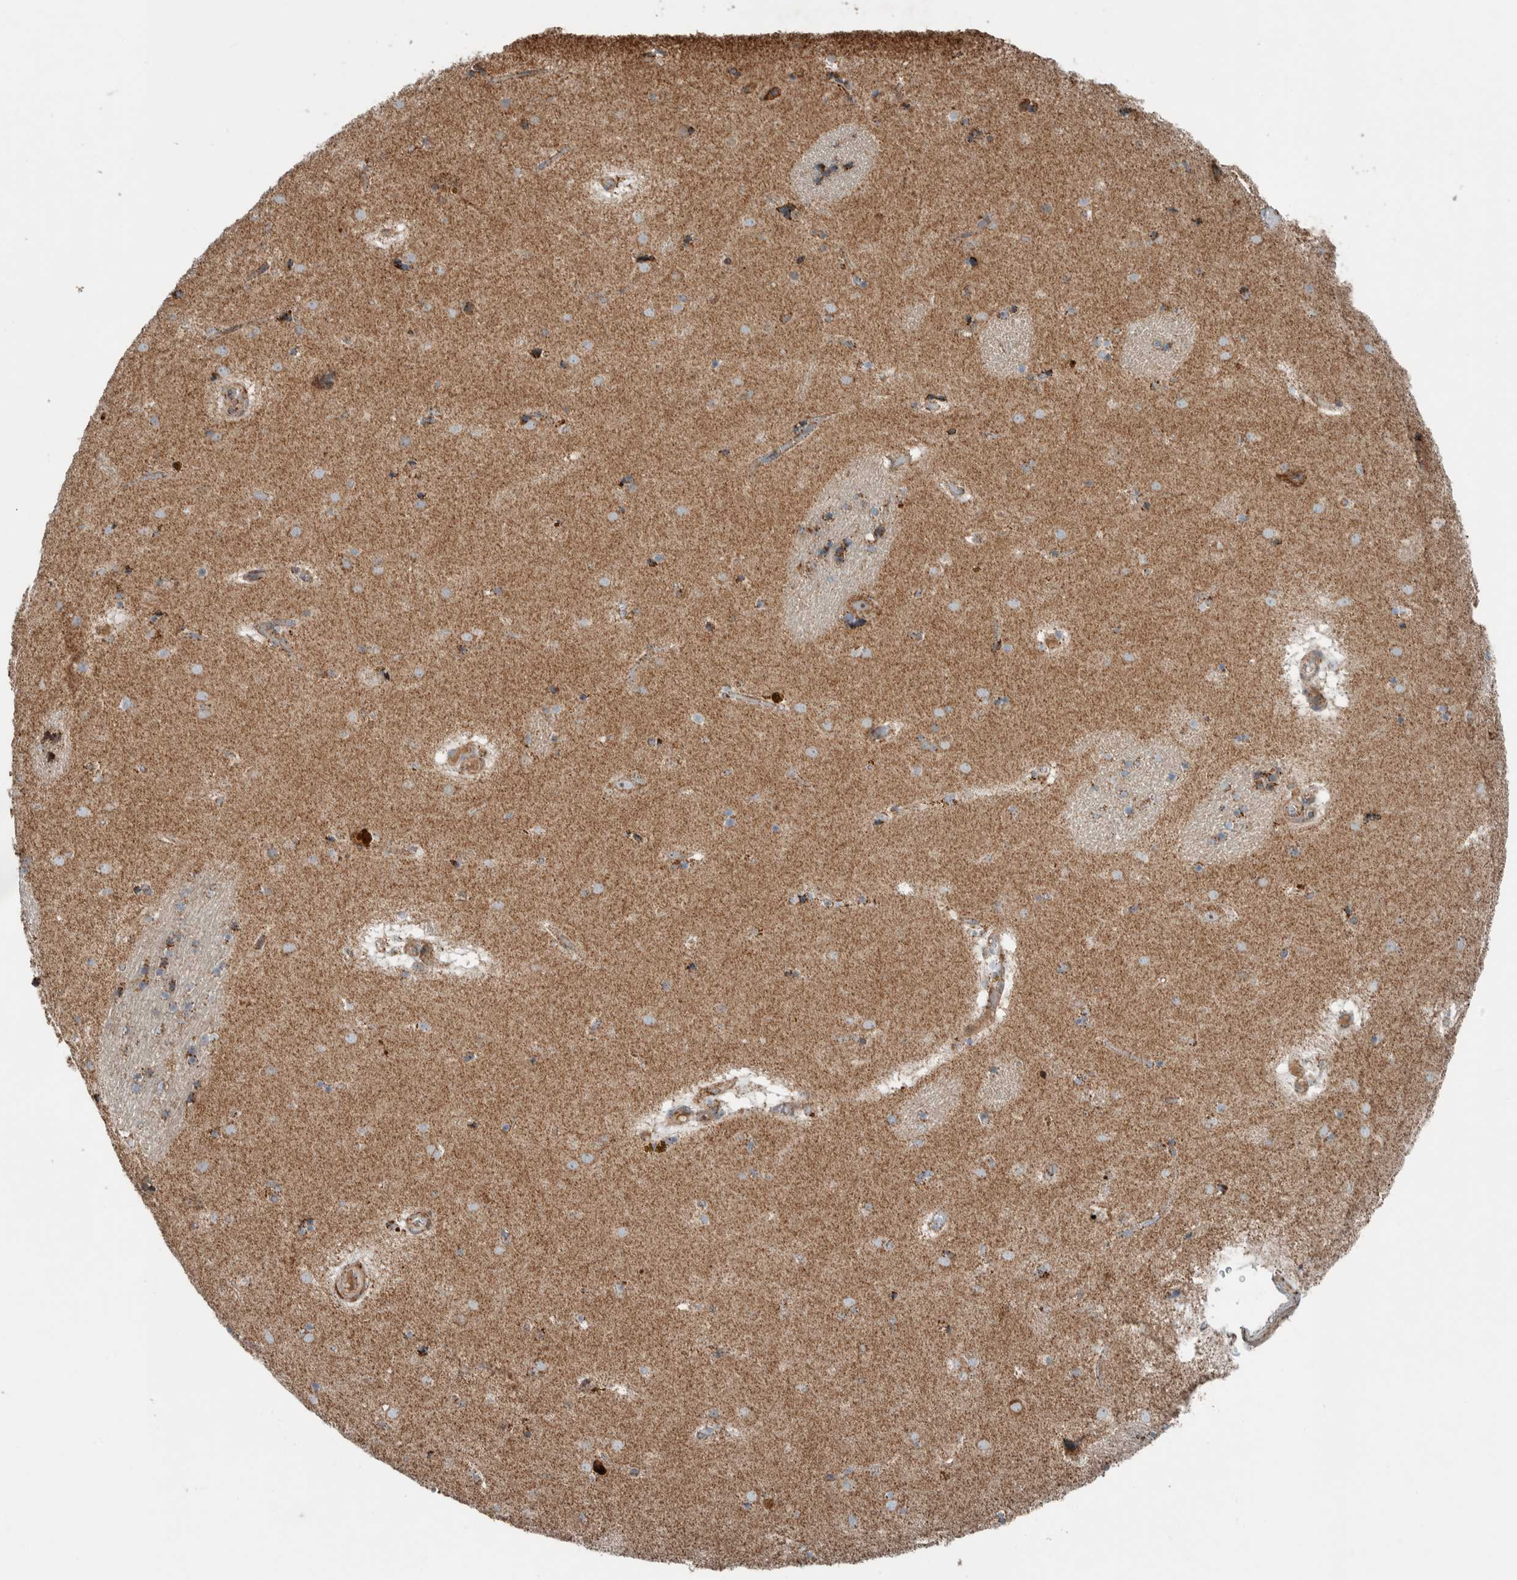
{"staining": {"intensity": "moderate", "quantity": ">75%", "location": "cytoplasmic/membranous"}, "tissue": "caudate", "cell_type": "Glial cells", "image_type": "normal", "snomed": [{"axis": "morphology", "description": "Normal tissue, NOS"}, {"axis": "topography", "description": "Lateral ventricle wall"}], "caption": "A brown stain labels moderate cytoplasmic/membranous positivity of a protein in glial cells of unremarkable caudate. The protein is stained brown, and the nuclei are stained in blue (DAB IHC with brightfield microscopy, high magnification).", "gene": "CNTROB", "patient": {"sex": "male", "age": 70}}